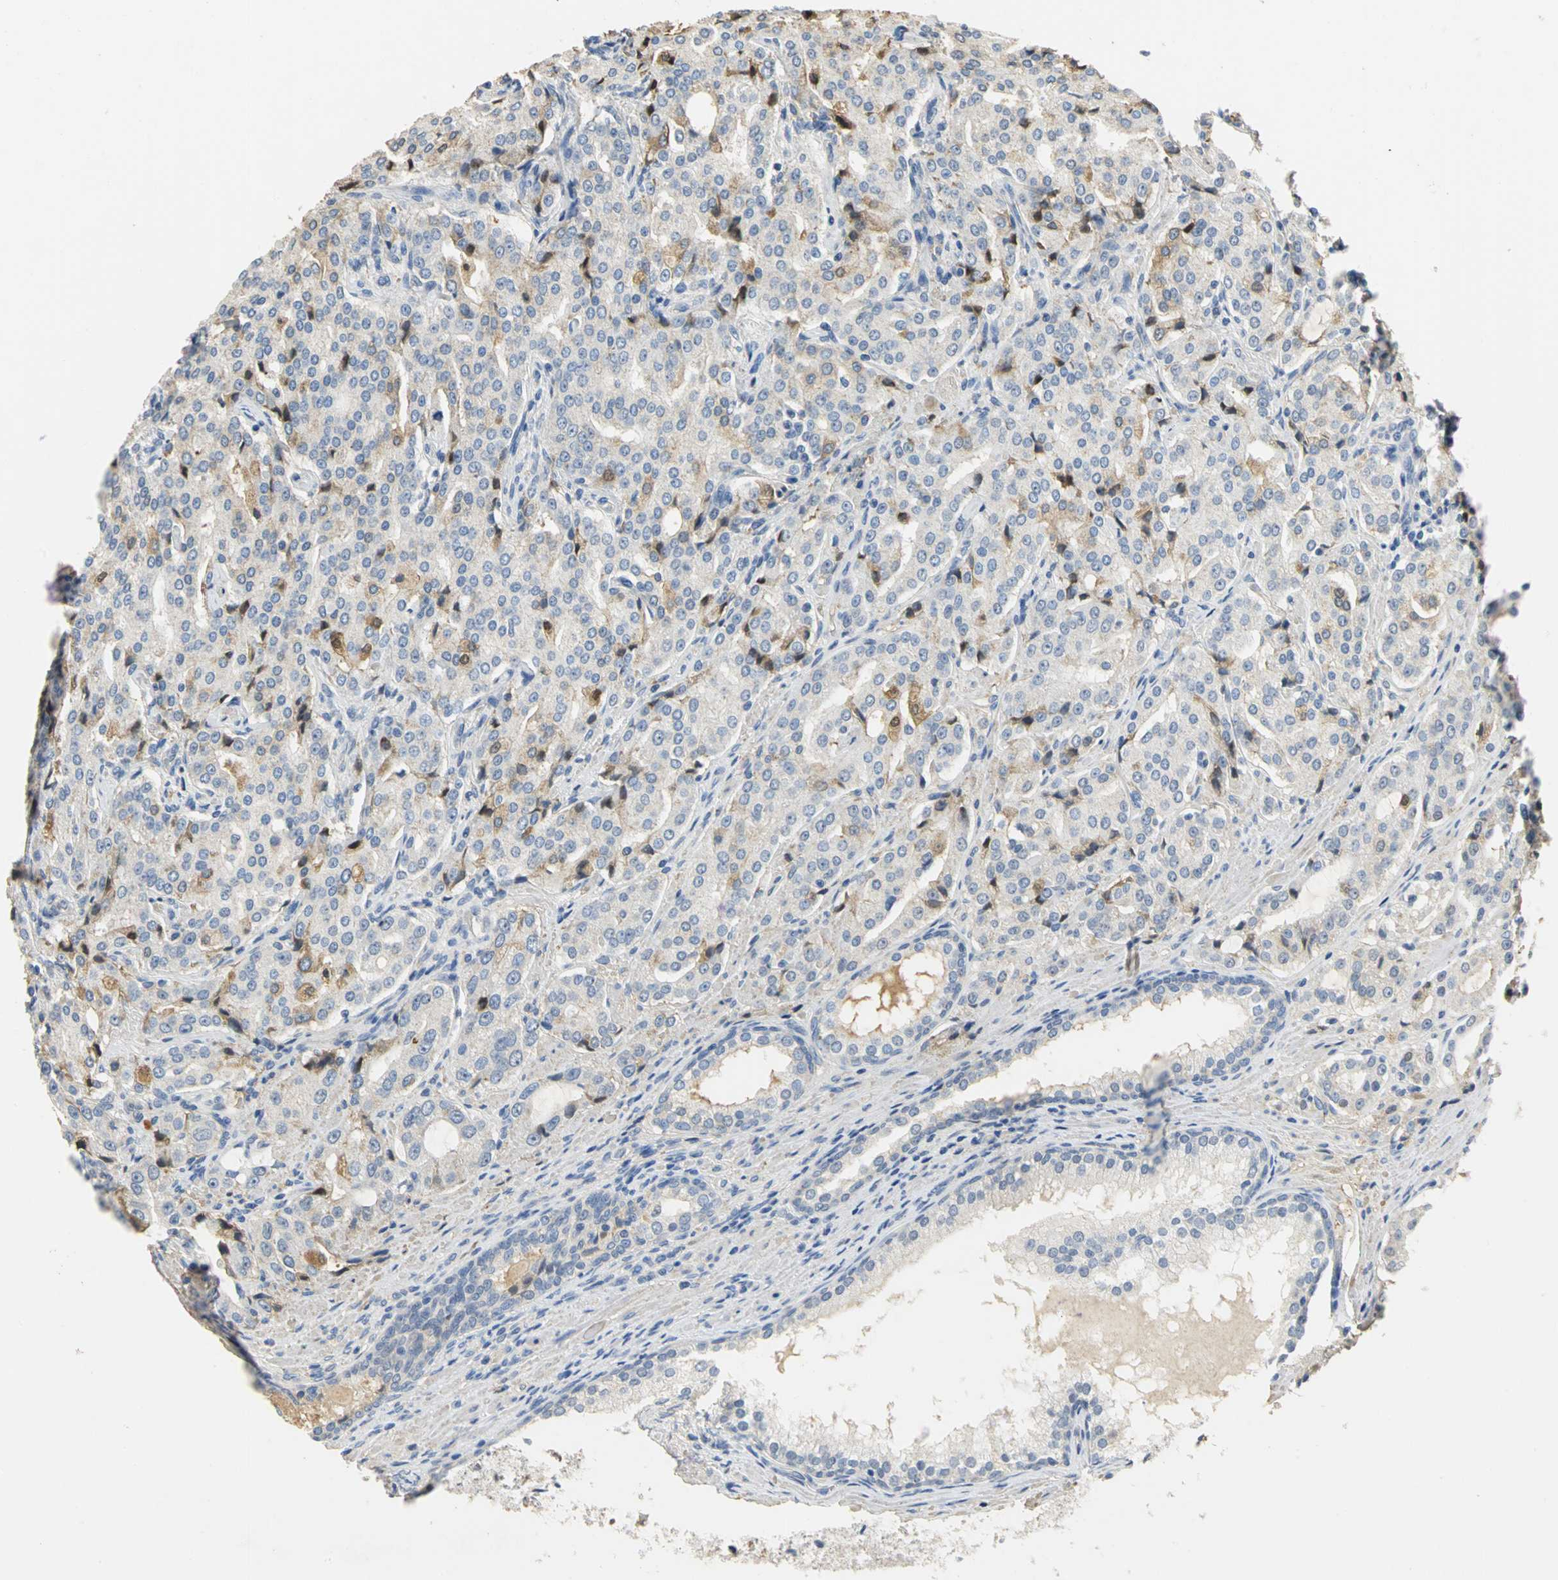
{"staining": {"intensity": "moderate", "quantity": "<25%", "location": "cytoplasmic/membranous"}, "tissue": "prostate cancer", "cell_type": "Tumor cells", "image_type": "cancer", "snomed": [{"axis": "morphology", "description": "Adenocarcinoma, High grade"}, {"axis": "topography", "description": "Prostate"}], "caption": "An image showing moderate cytoplasmic/membranous staining in about <25% of tumor cells in adenocarcinoma (high-grade) (prostate), as visualized by brown immunohistochemical staining.", "gene": "GYG2", "patient": {"sex": "male", "age": 72}}